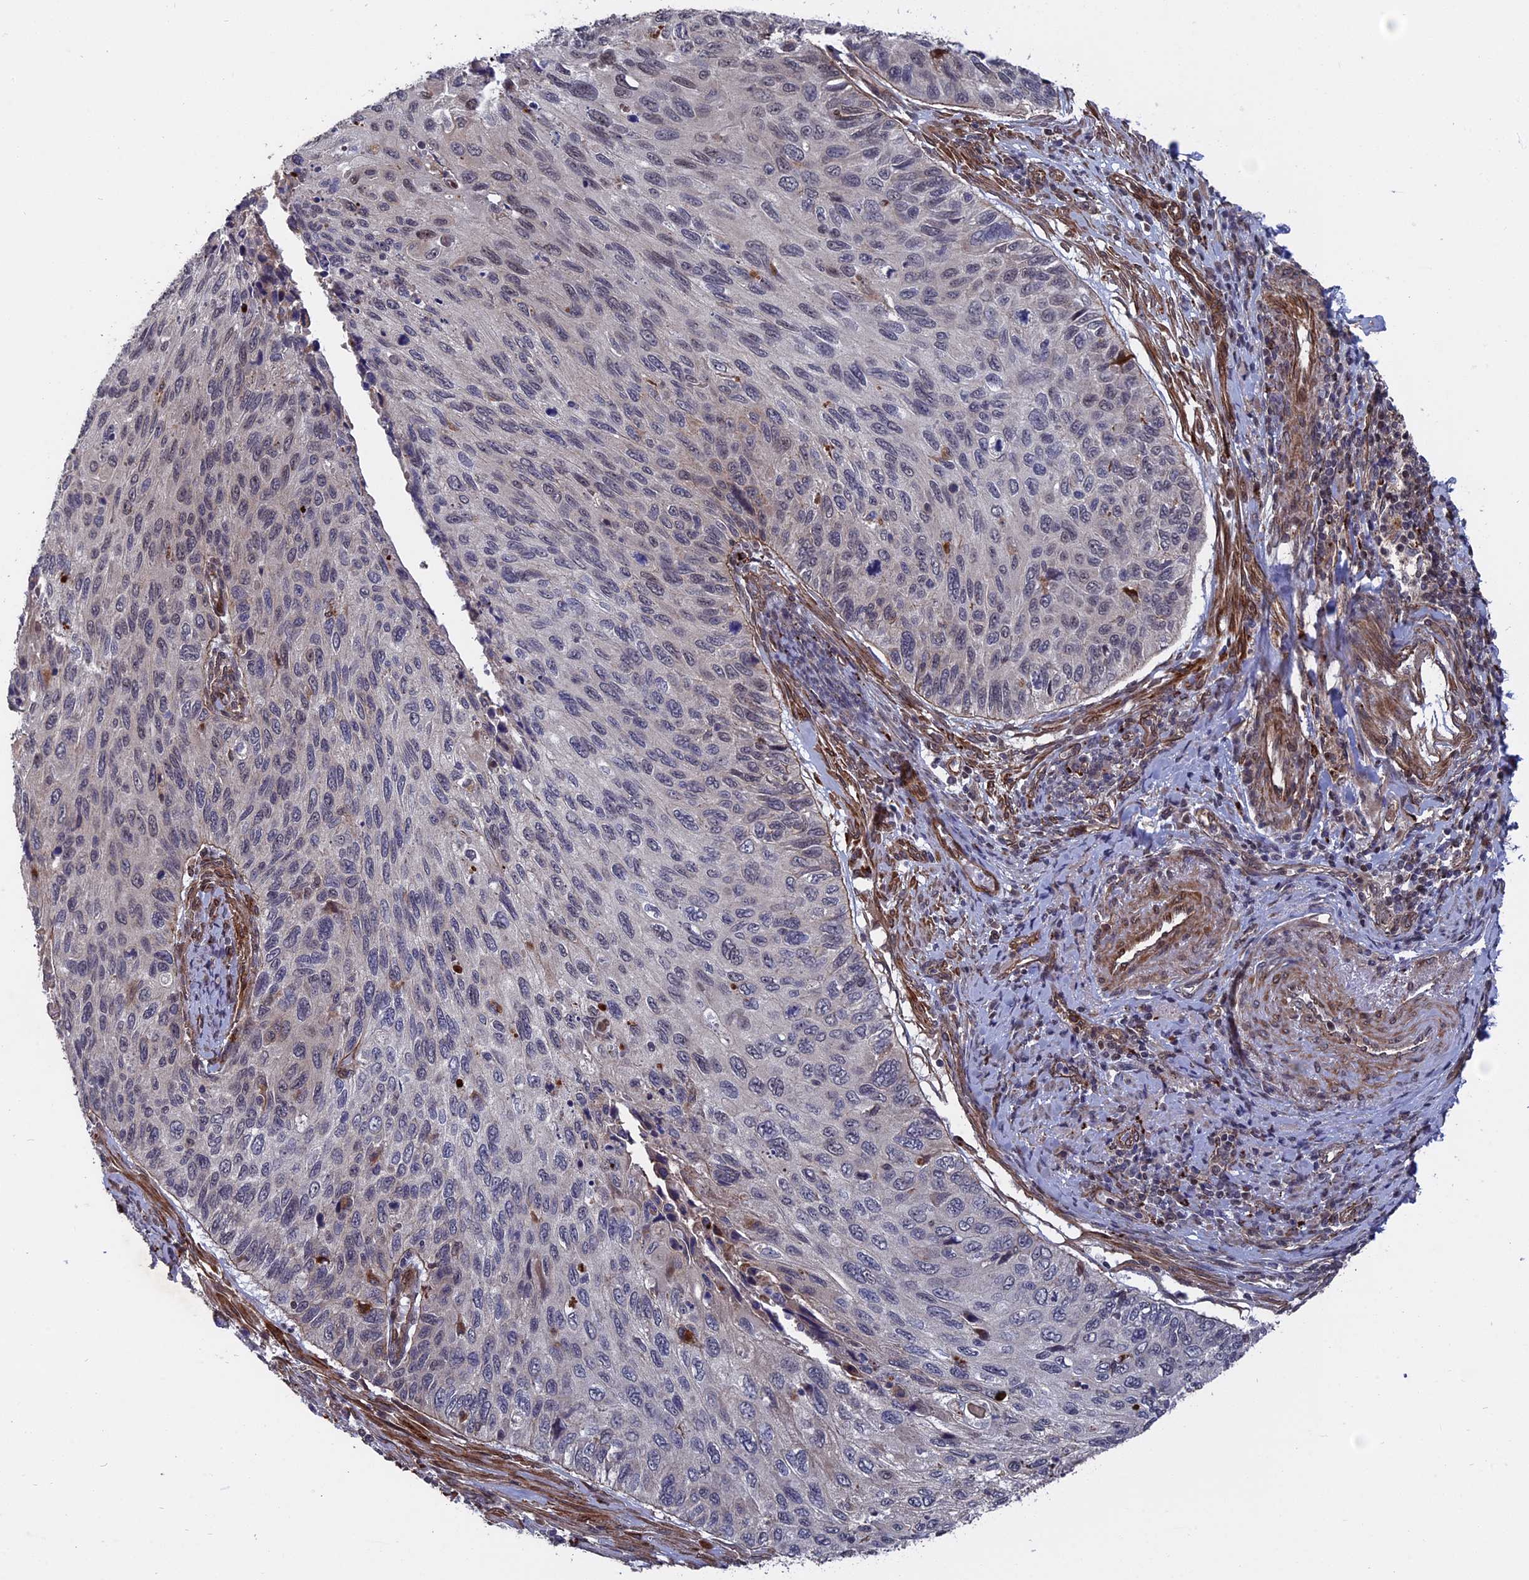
{"staining": {"intensity": "negative", "quantity": "none", "location": "none"}, "tissue": "cervical cancer", "cell_type": "Tumor cells", "image_type": "cancer", "snomed": [{"axis": "morphology", "description": "Squamous cell carcinoma, NOS"}, {"axis": "topography", "description": "Cervix"}], "caption": "Tumor cells are negative for brown protein staining in squamous cell carcinoma (cervical). (Immunohistochemistry, brightfield microscopy, high magnification).", "gene": "NOSIP", "patient": {"sex": "female", "age": 70}}